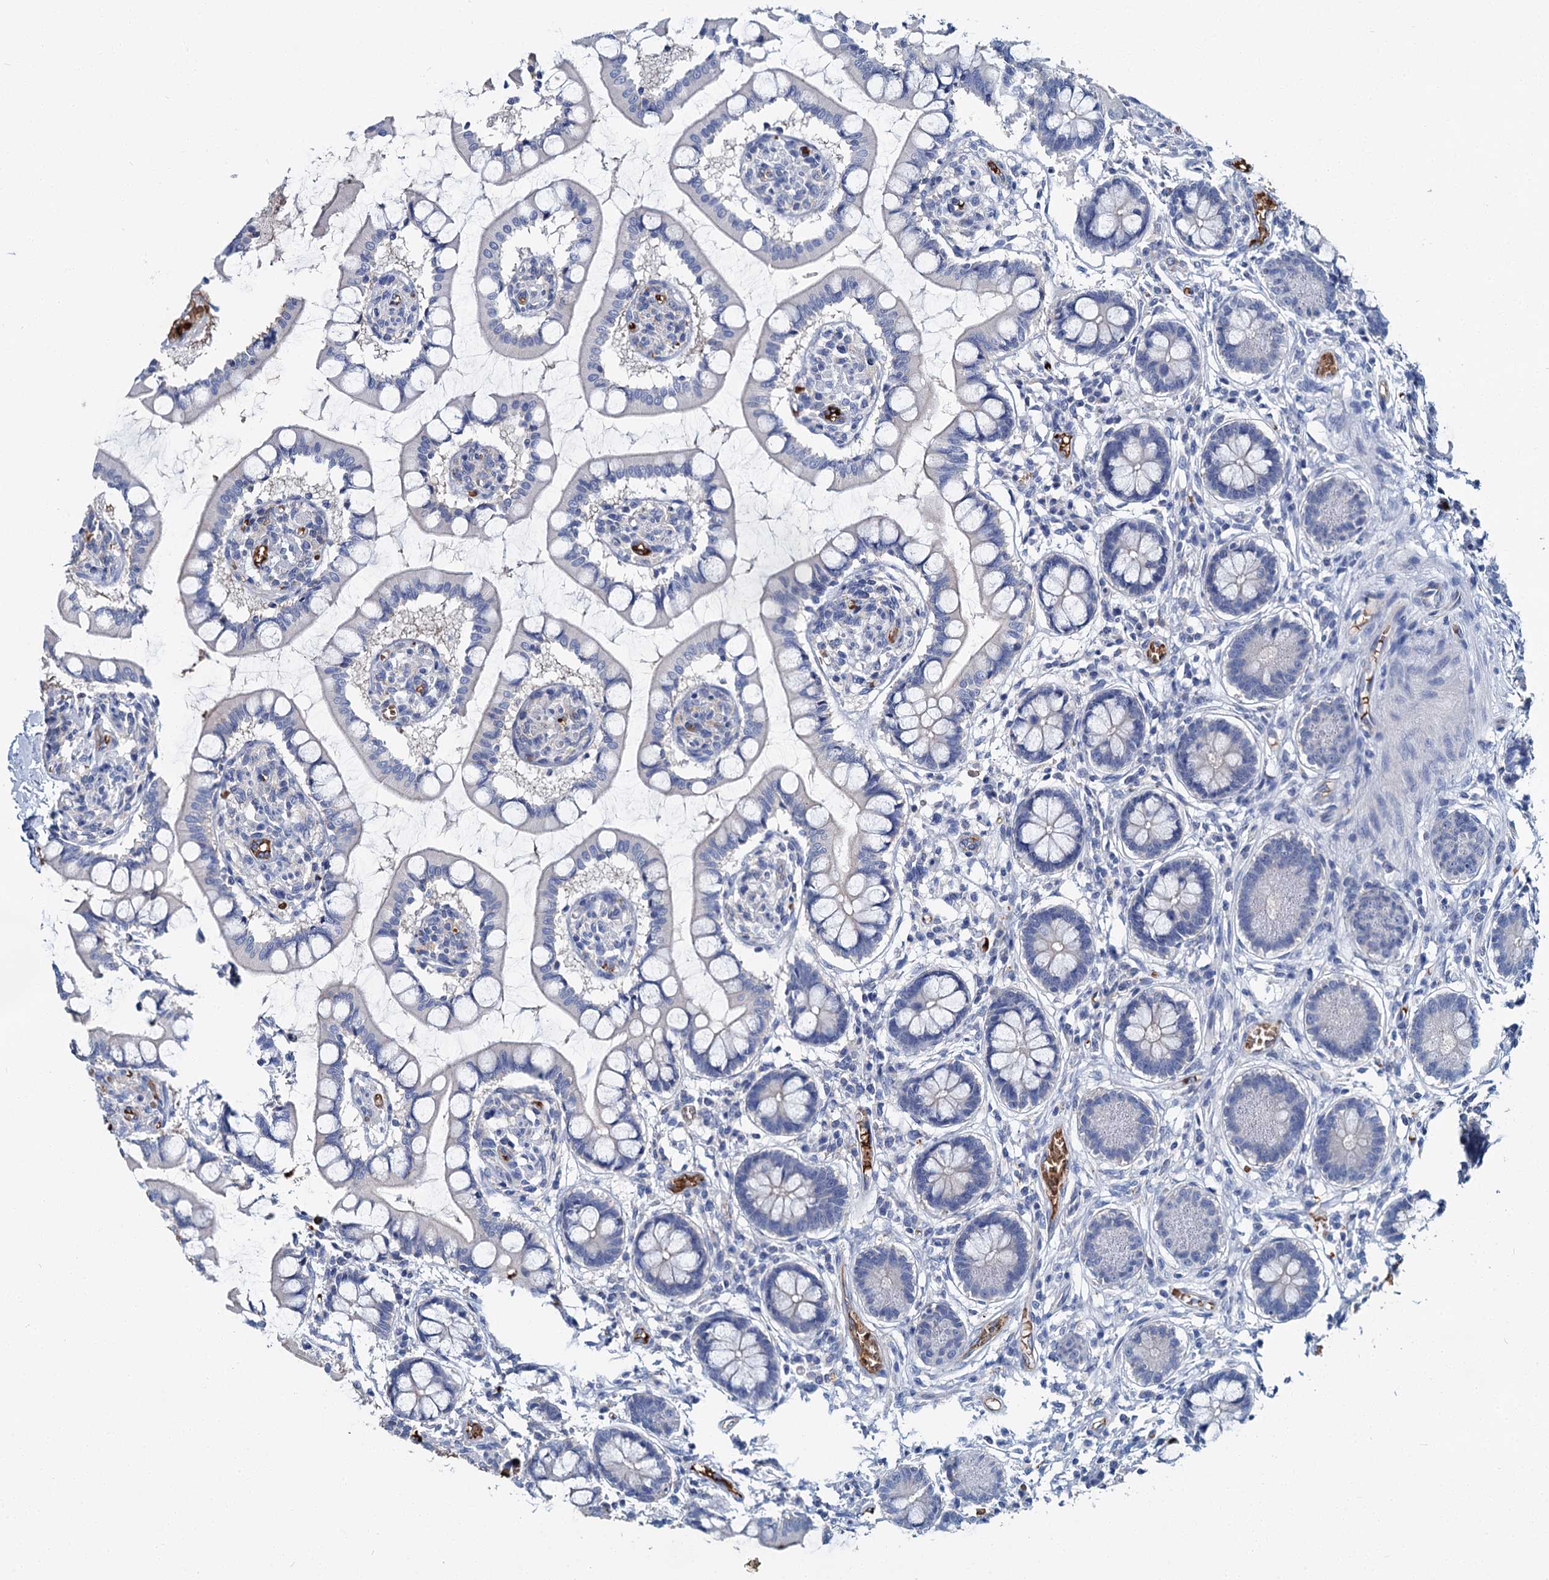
{"staining": {"intensity": "negative", "quantity": "none", "location": "none"}, "tissue": "small intestine", "cell_type": "Glandular cells", "image_type": "normal", "snomed": [{"axis": "morphology", "description": "Normal tissue, NOS"}, {"axis": "topography", "description": "Small intestine"}], "caption": "Micrograph shows no significant protein staining in glandular cells of normal small intestine. Brightfield microscopy of immunohistochemistry (IHC) stained with DAB (3,3'-diaminobenzidine) (brown) and hematoxylin (blue), captured at high magnification.", "gene": "ATG2A", "patient": {"sex": "male", "age": 52}}